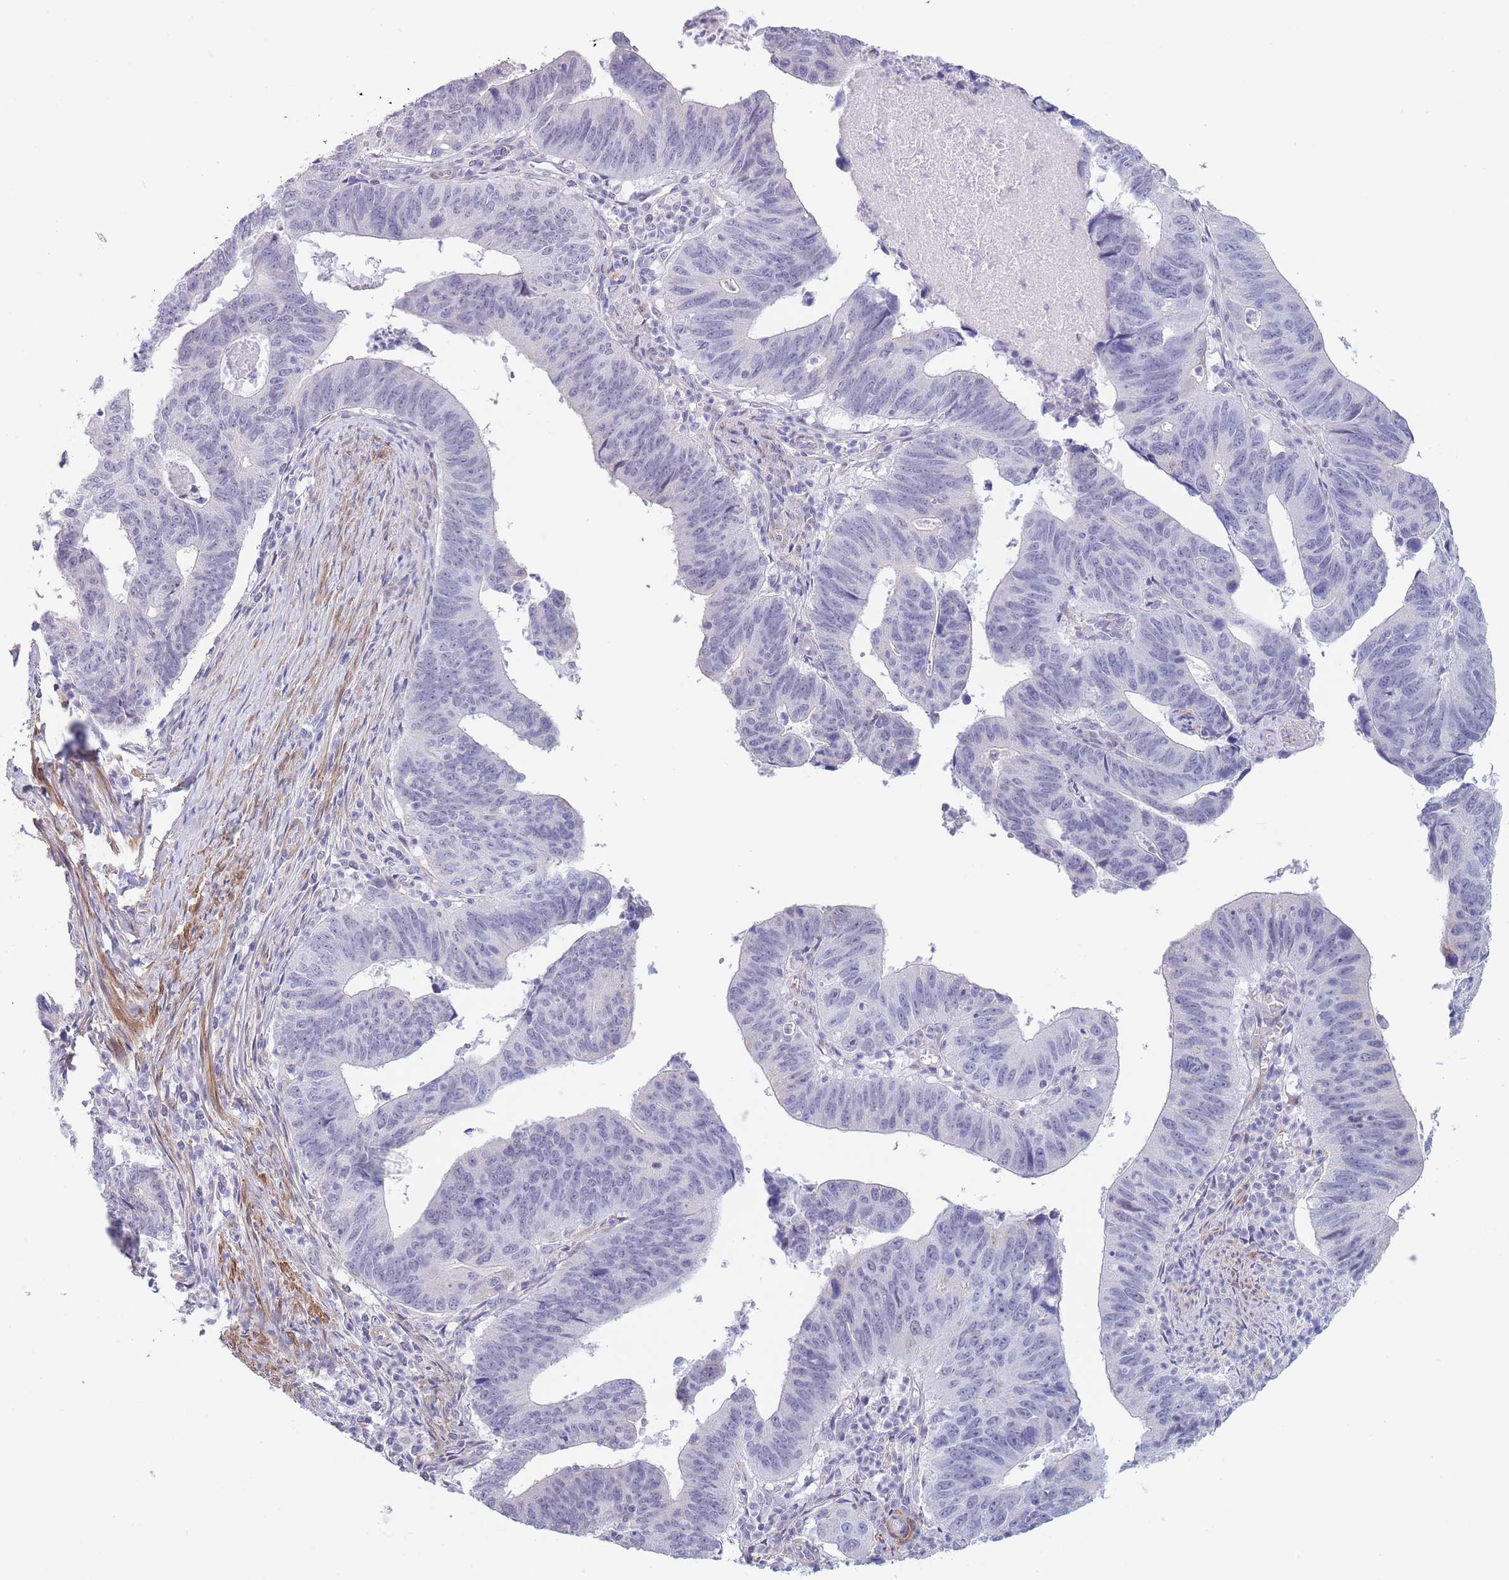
{"staining": {"intensity": "negative", "quantity": "none", "location": "none"}, "tissue": "stomach cancer", "cell_type": "Tumor cells", "image_type": "cancer", "snomed": [{"axis": "morphology", "description": "Adenocarcinoma, NOS"}, {"axis": "topography", "description": "Stomach"}], "caption": "Immunohistochemistry photomicrograph of stomach cancer (adenocarcinoma) stained for a protein (brown), which displays no positivity in tumor cells. (DAB IHC with hematoxylin counter stain).", "gene": "ASAP3", "patient": {"sex": "male", "age": 59}}